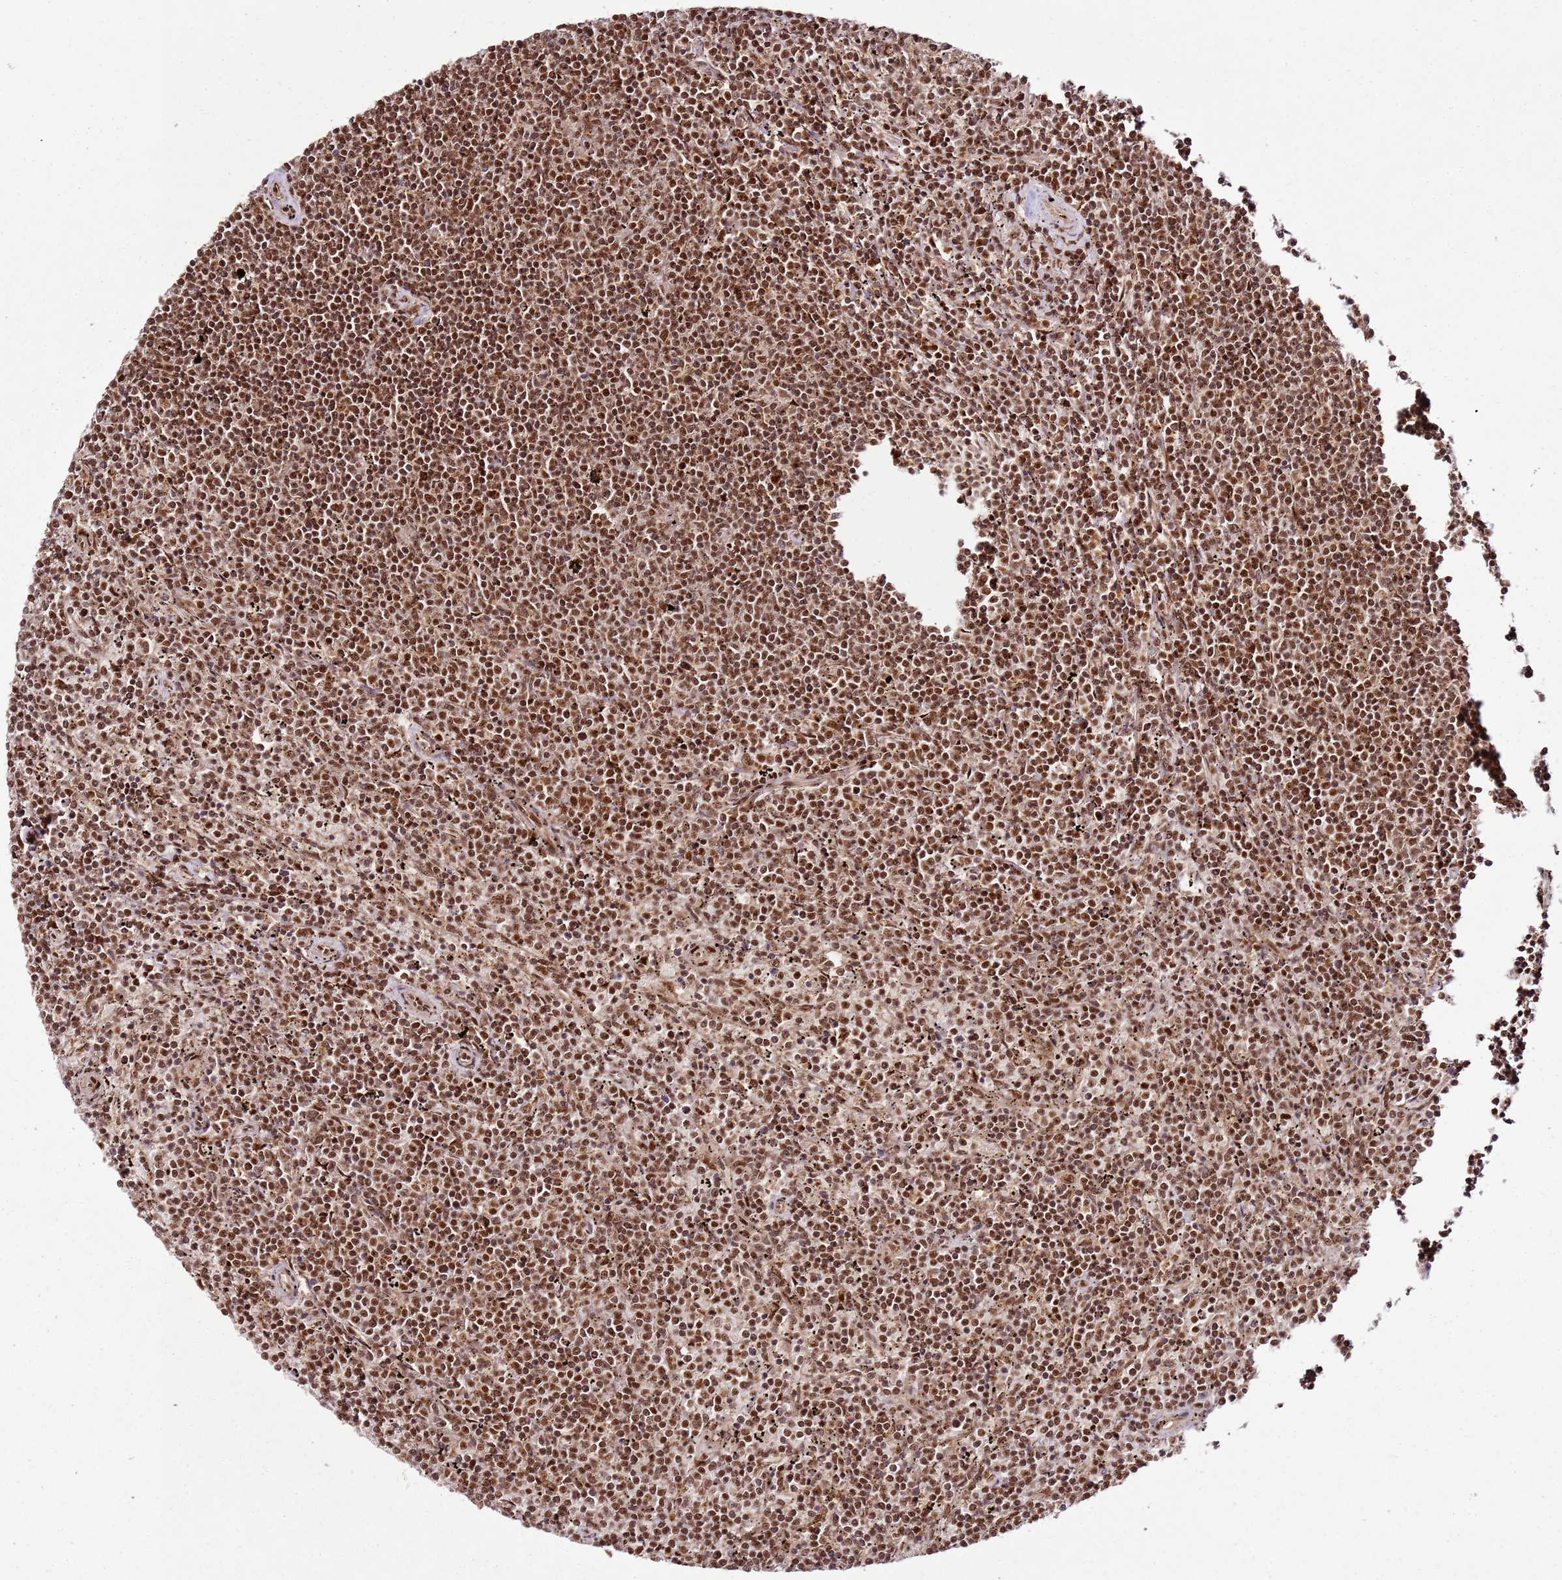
{"staining": {"intensity": "strong", "quantity": ">75%", "location": "nuclear"}, "tissue": "lymphoma", "cell_type": "Tumor cells", "image_type": "cancer", "snomed": [{"axis": "morphology", "description": "Malignant lymphoma, non-Hodgkin's type, Low grade"}, {"axis": "topography", "description": "Spleen"}], "caption": "A high amount of strong nuclear expression is seen in about >75% of tumor cells in lymphoma tissue.", "gene": "XRN2", "patient": {"sex": "female", "age": 50}}